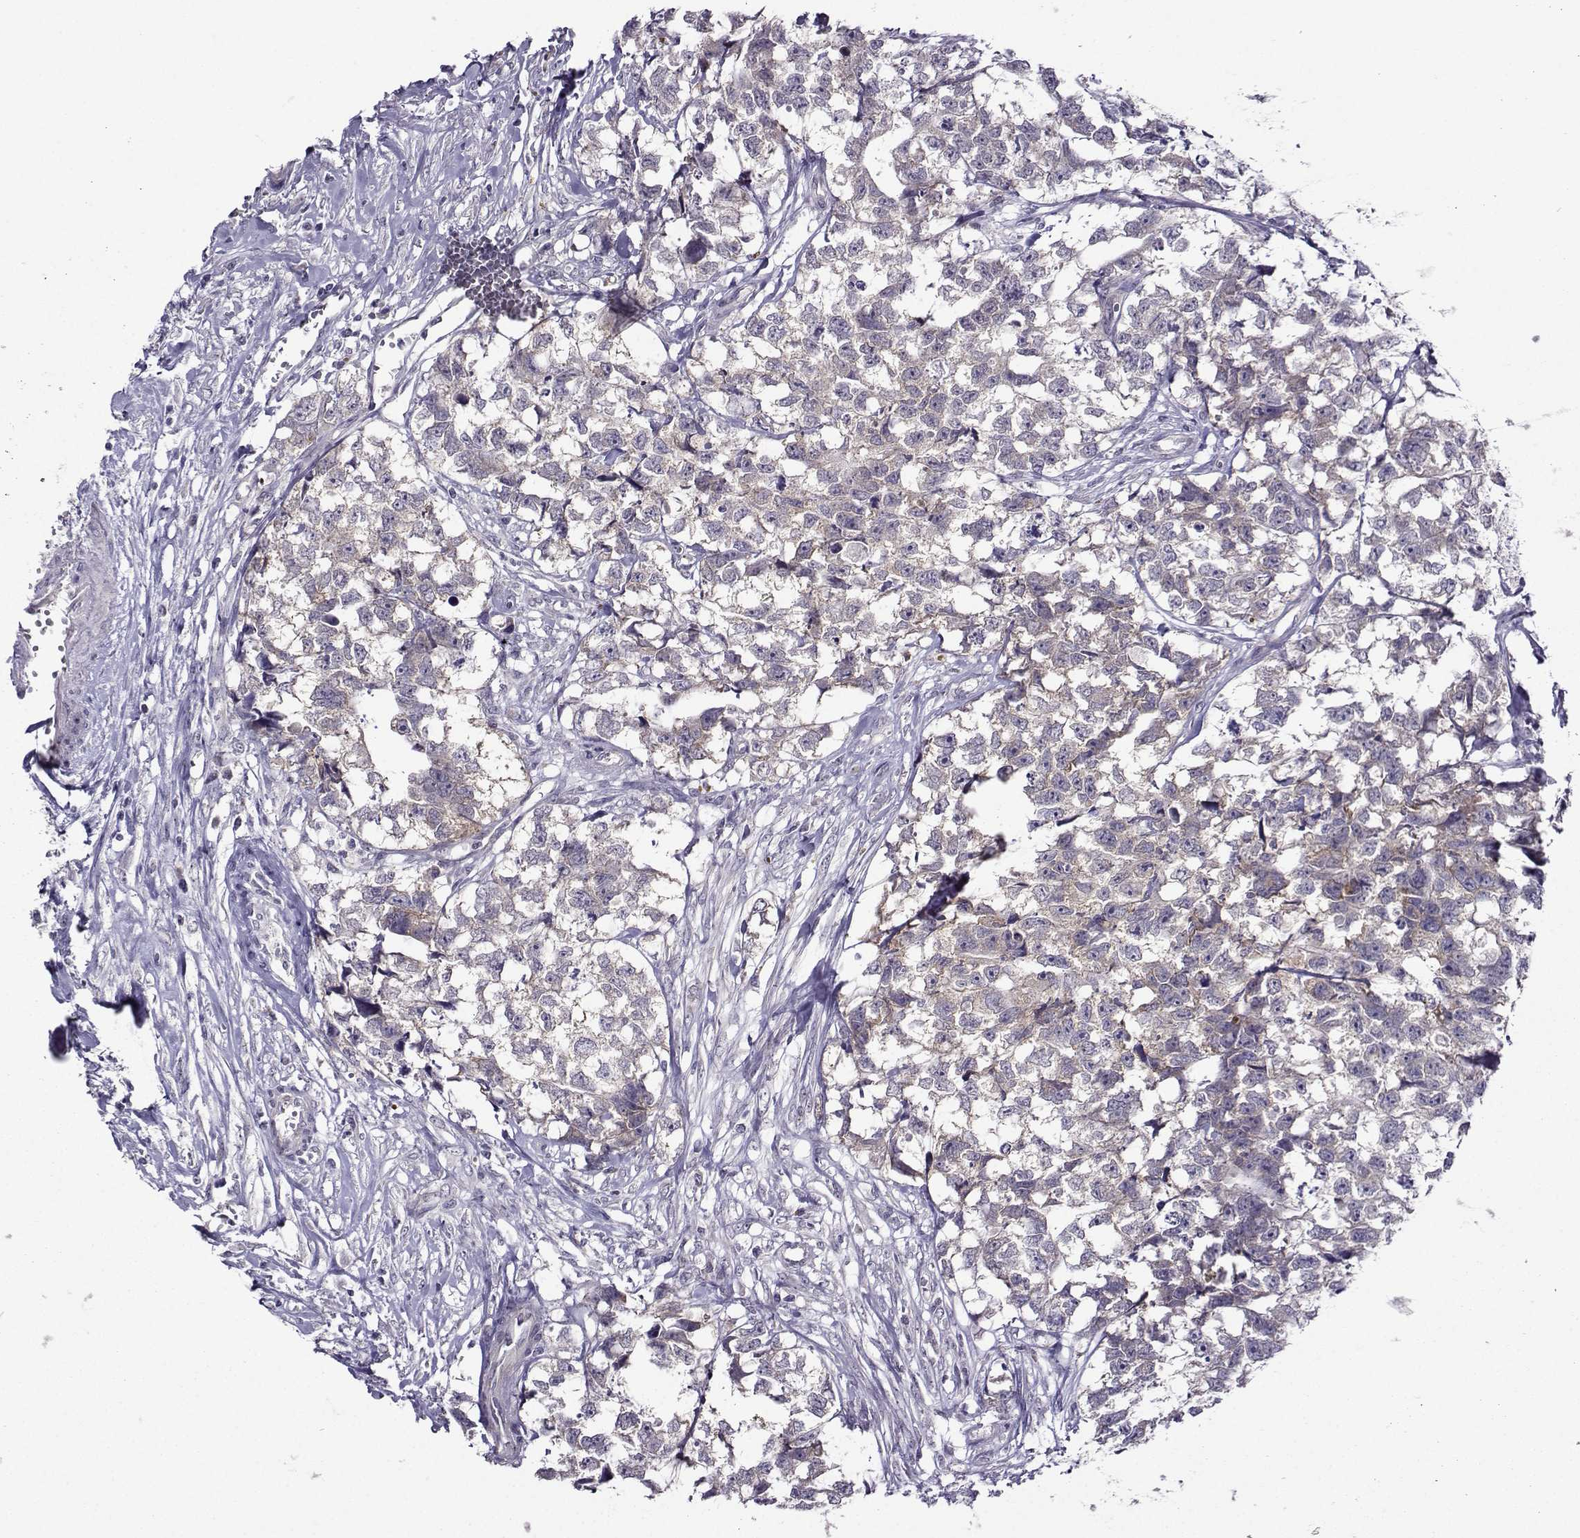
{"staining": {"intensity": "moderate", "quantity": "<25%", "location": "cytoplasmic/membranous"}, "tissue": "testis cancer", "cell_type": "Tumor cells", "image_type": "cancer", "snomed": [{"axis": "morphology", "description": "Carcinoma, Embryonal, NOS"}, {"axis": "morphology", "description": "Teratoma, malignant, NOS"}, {"axis": "topography", "description": "Testis"}], "caption": "Moderate cytoplasmic/membranous positivity for a protein is identified in approximately <25% of tumor cells of testis cancer using immunohistochemistry (IHC).", "gene": "DDX20", "patient": {"sex": "male", "age": 44}}